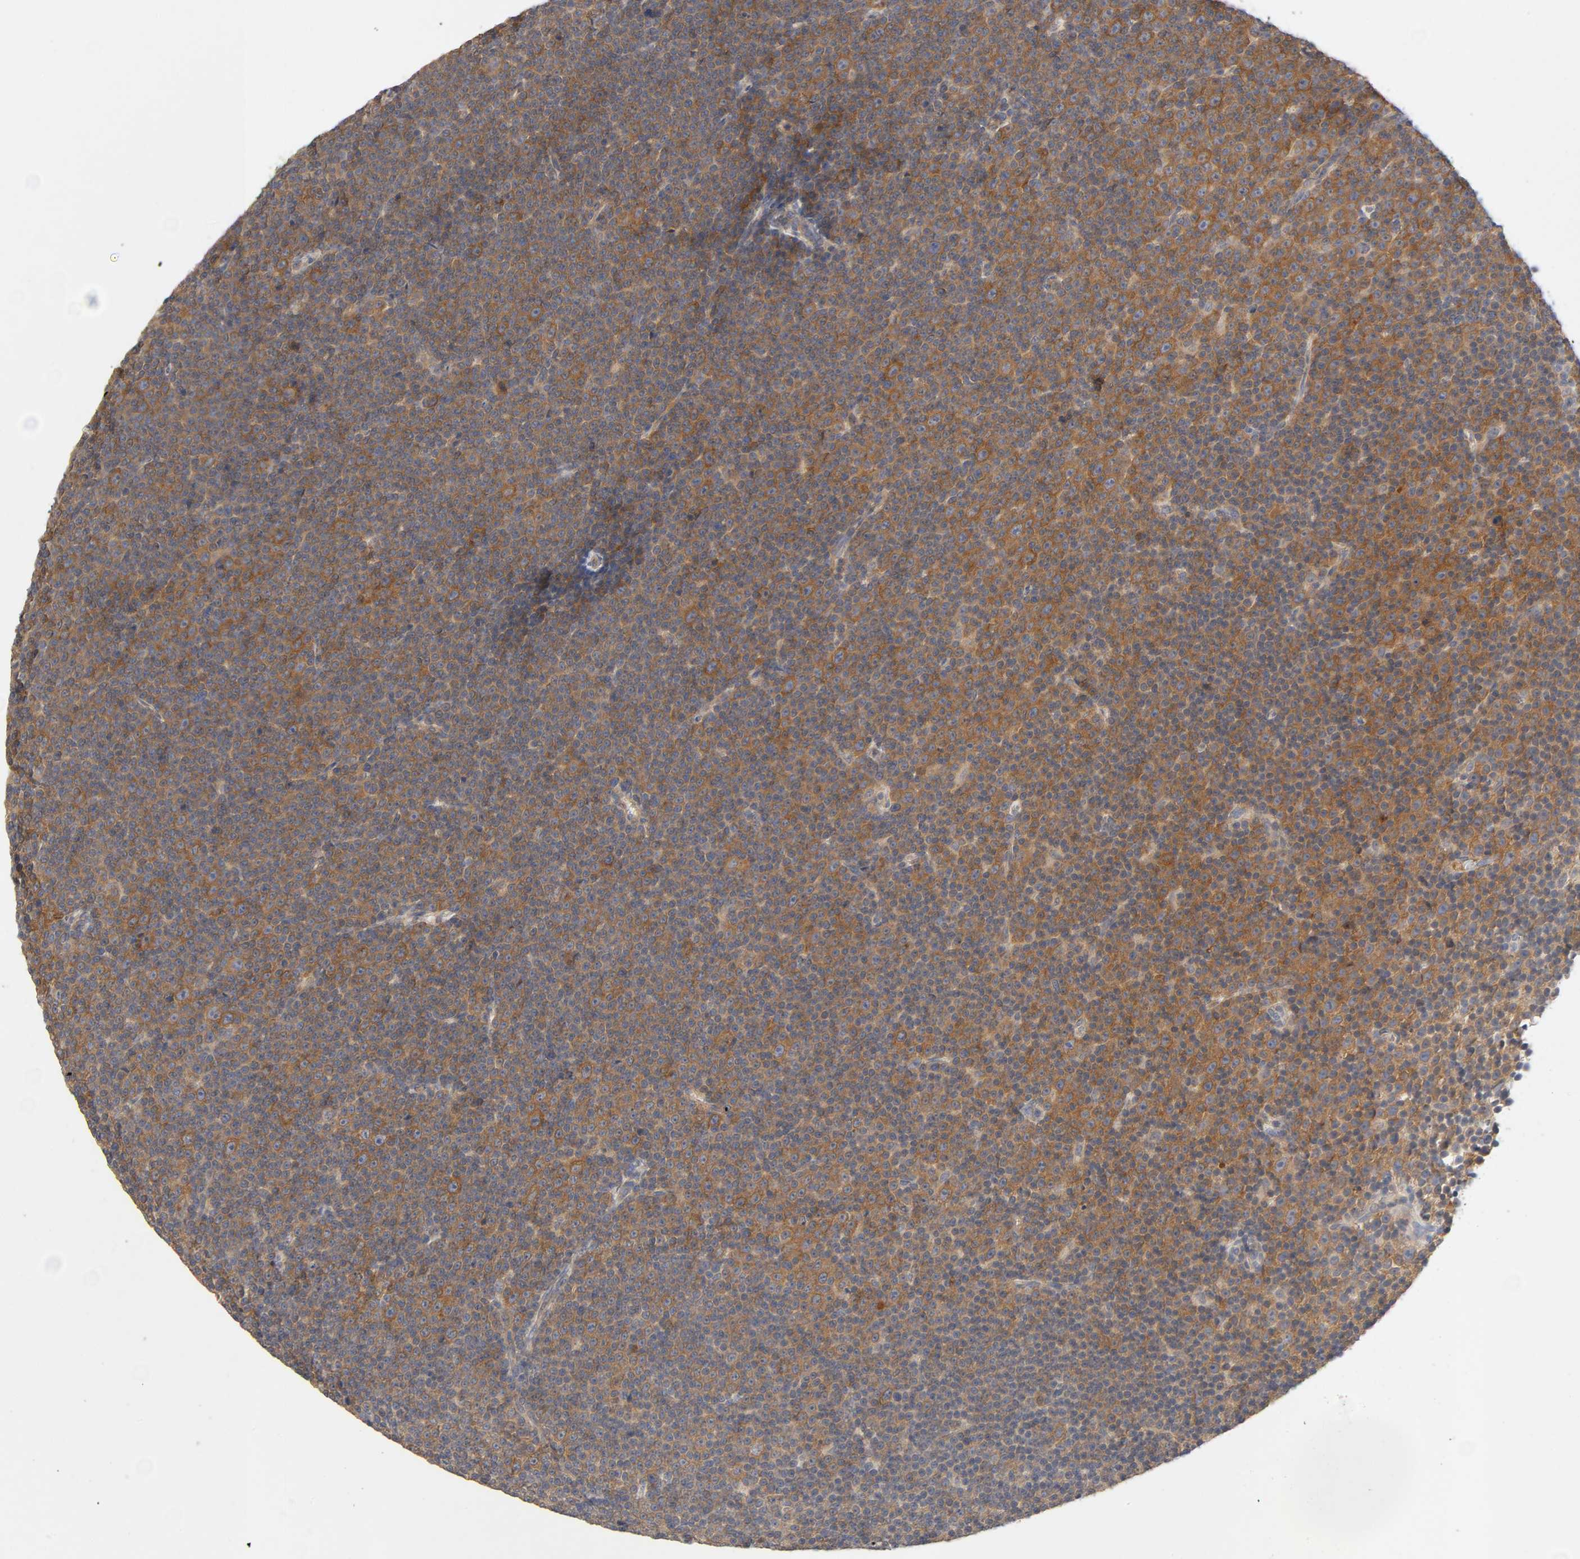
{"staining": {"intensity": "moderate", "quantity": ">75%", "location": "cytoplasmic/membranous"}, "tissue": "lymphoma", "cell_type": "Tumor cells", "image_type": "cancer", "snomed": [{"axis": "morphology", "description": "Malignant lymphoma, non-Hodgkin's type, Low grade"}, {"axis": "topography", "description": "Lymph node"}], "caption": "A brown stain labels moderate cytoplasmic/membranous expression of a protein in low-grade malignant lymphoma, non-Hodgkin's type tumor cells. (DAB IHC, brown staining for protein, blue staining for nuclei).", "gene": "CPB2", "patient": {"sex": "female", "age": 67}}